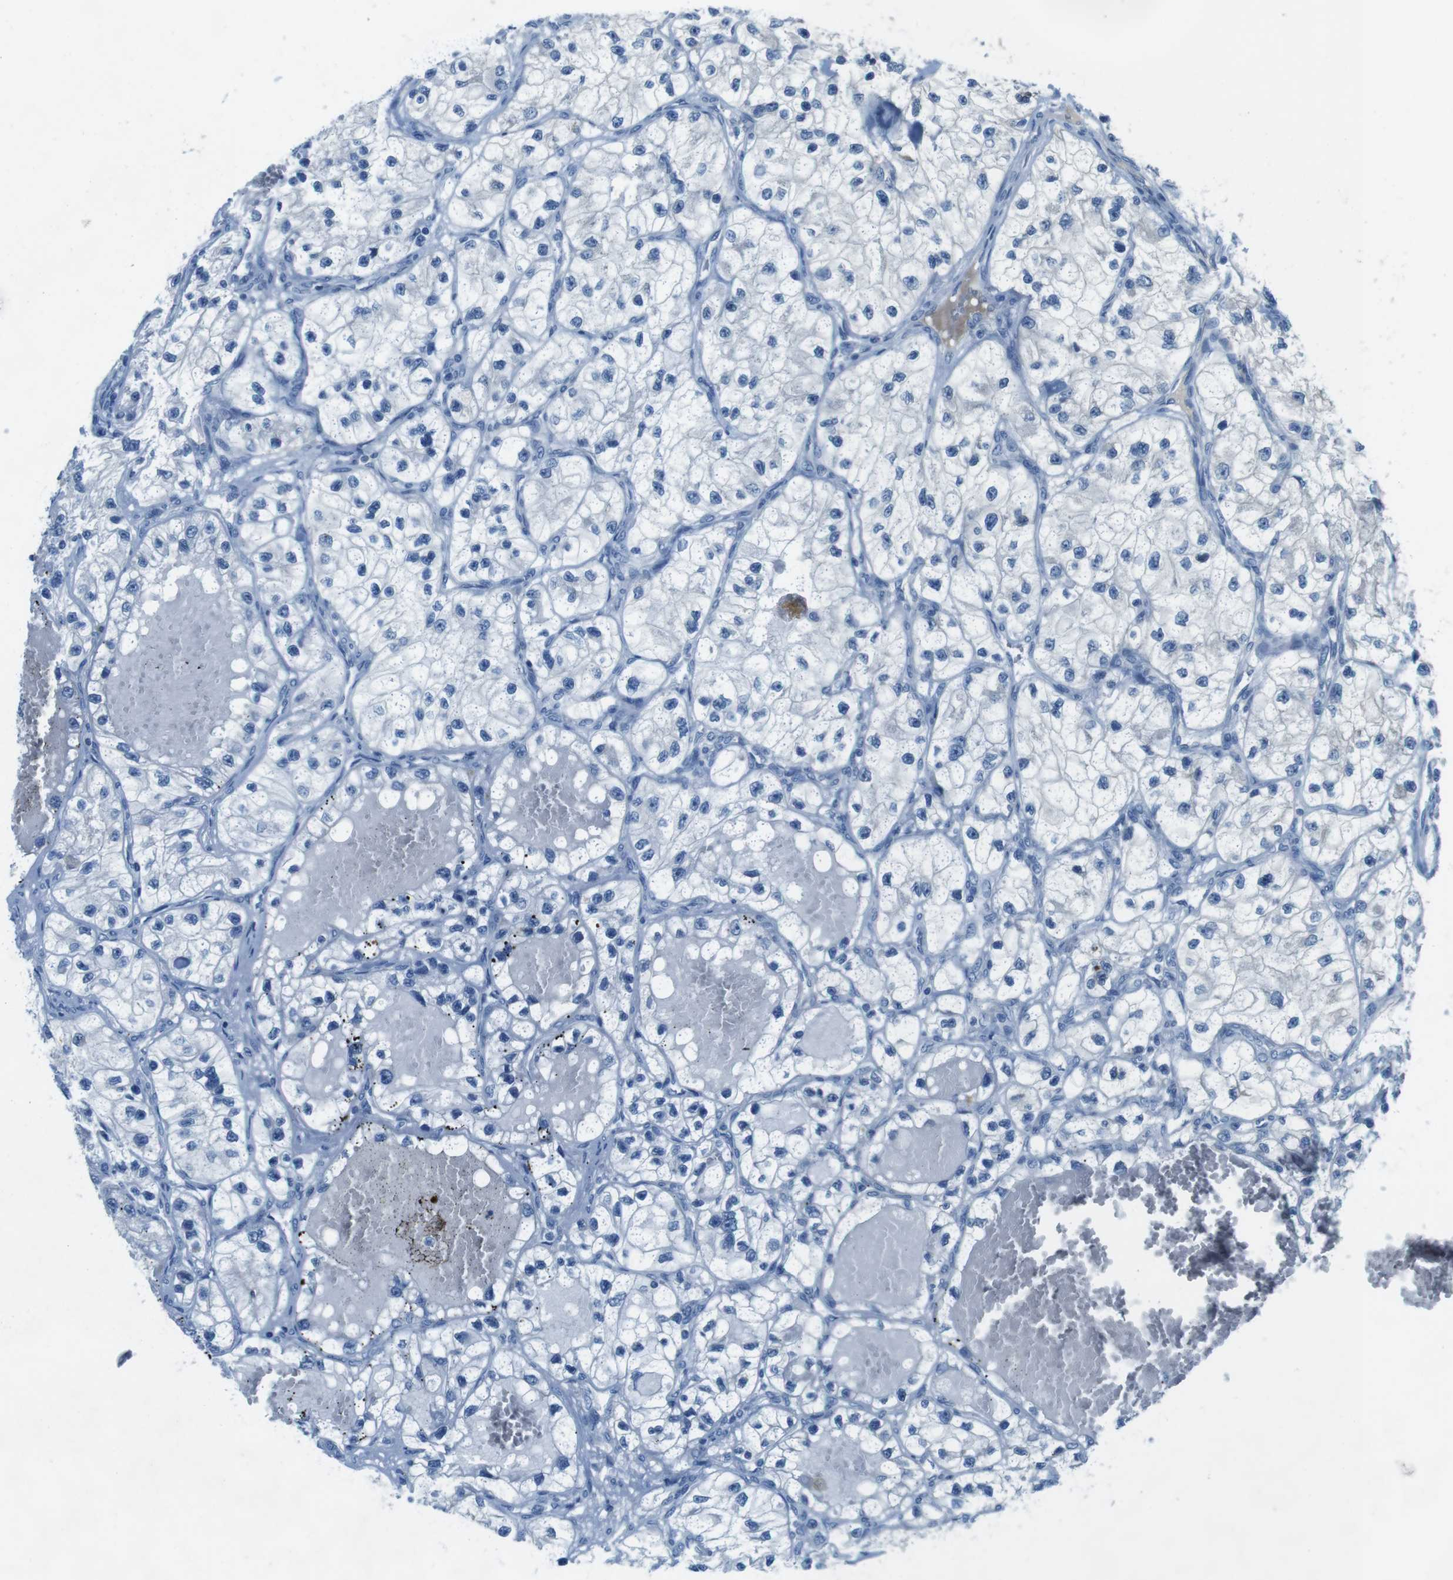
{"staining": {"intensity": "negative", "quantity": "none", "location": "none"}, "tissue": "renal cancer", "cell_type": "Tumor cells", "image_type": "cancer", "snomed": [{"axis": "morphology", "description": "Adenocarcinoma, NOS"}, {"axis": "topography", "description": "Kidney"}], "caption": "Protein analysis of renal cancer demonstrates no significant expression in tumor cells. (Immunohistochemistry (ihc), brightfield microscopy, high magnification).", "gene": "SLC35A3", "patient": {"sex": "female", "age": 57}}